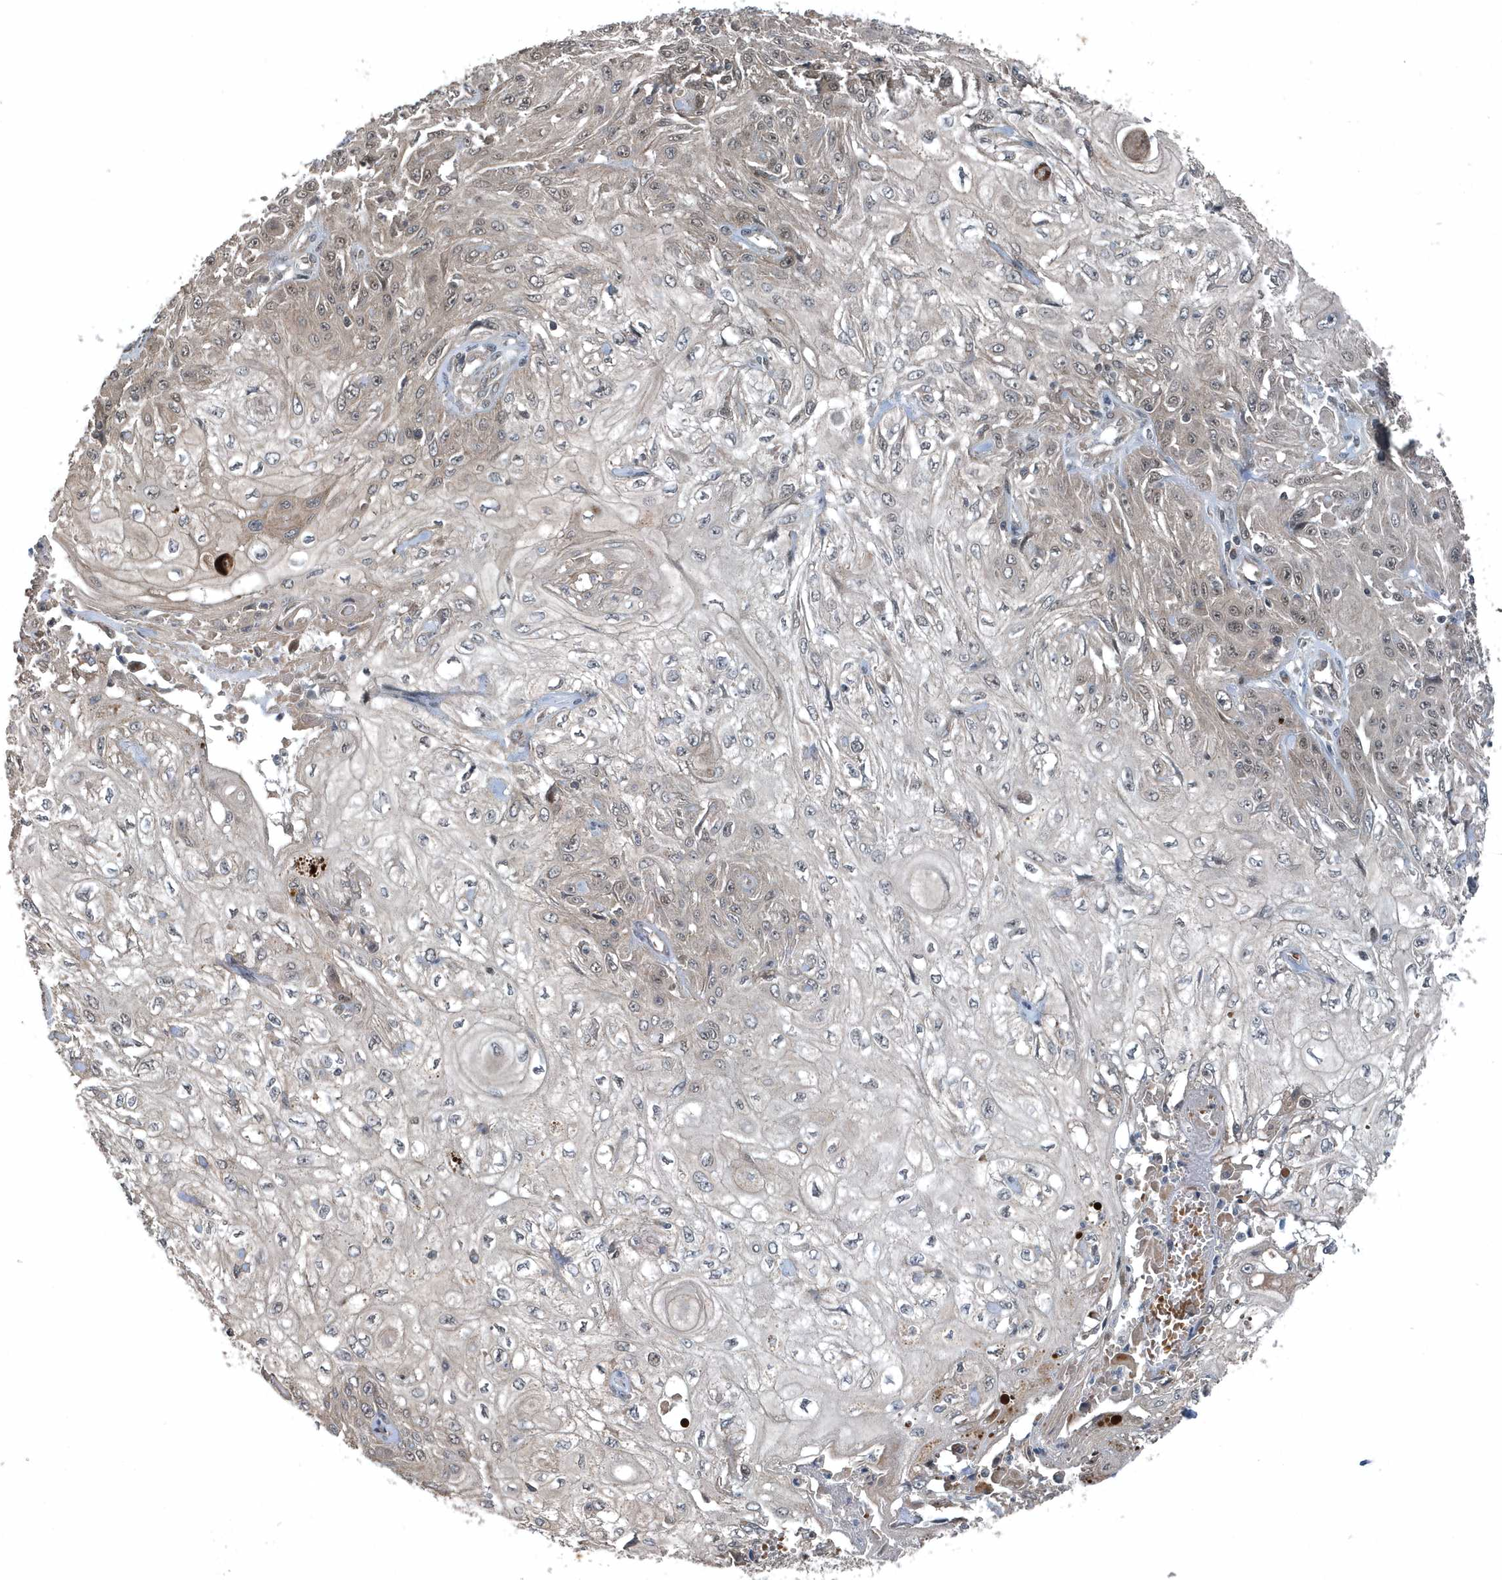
{"staining": {"intensity": "negative", "quantity": "none", "location": "none"}, "tissue": "skin cancer", "cell_type": "Tumor cells", "image_type": "cancer", "snomed": [{"axis": "morphology", "description": "Squamous cell carcinoma, NOS"}, {"axis": "morphology", "description": "Squamous cell carcinoma, metastatic, NOS"}, {"axis": "topography", "description": "Skin"}, {"axis": "topography", "description": "Lymph node"}], "caption": "DAB (3,3'-diaminobenzidine) immunohistochemical staining of human skin squamous cell carcinoma exhibits no significant expression in tumor cells.", "gene": "QTRT2", "patient": {"sex": "male", "age": 75}}